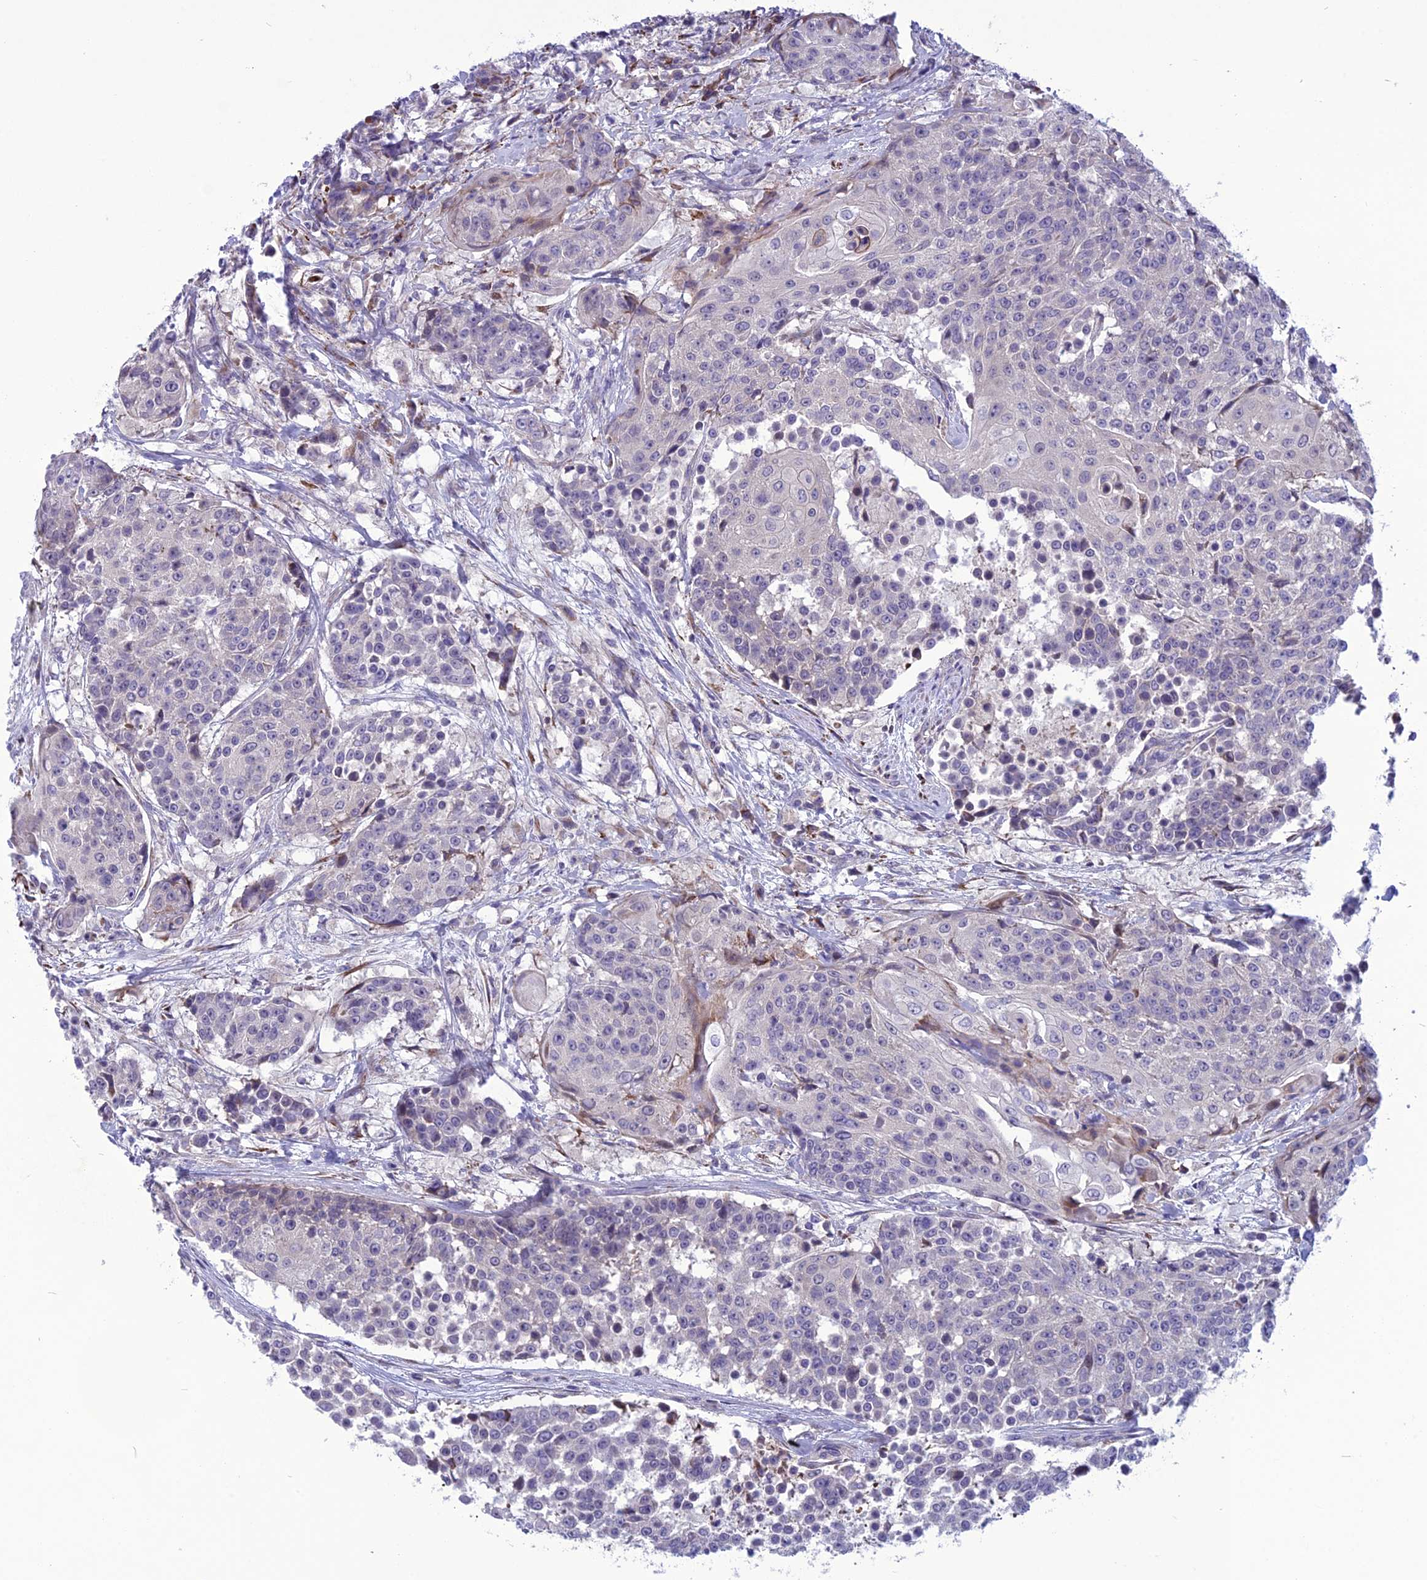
{"staining": {"intensity": "negative", "quantity": "none", "location": "none"}, "tissue": "urothelial cancer", "cell_type": "Tumor cells", "image_type": "cancer", "snomed": [{"axis": "morphology", "description": "Urothelial carcinoma, High grade"}, {"axis": "topography", "description": "Urinary bladder"}], "caption": "DAB immunohistochemical staining of human urothelial cancer reveals no significant positivity in tumor cells. (DAB immunohistochemistry visualized using brightfield microscopy, high magnification).", "gene": "PSMF1", "patient": {"sex": "female", "age": 63}}